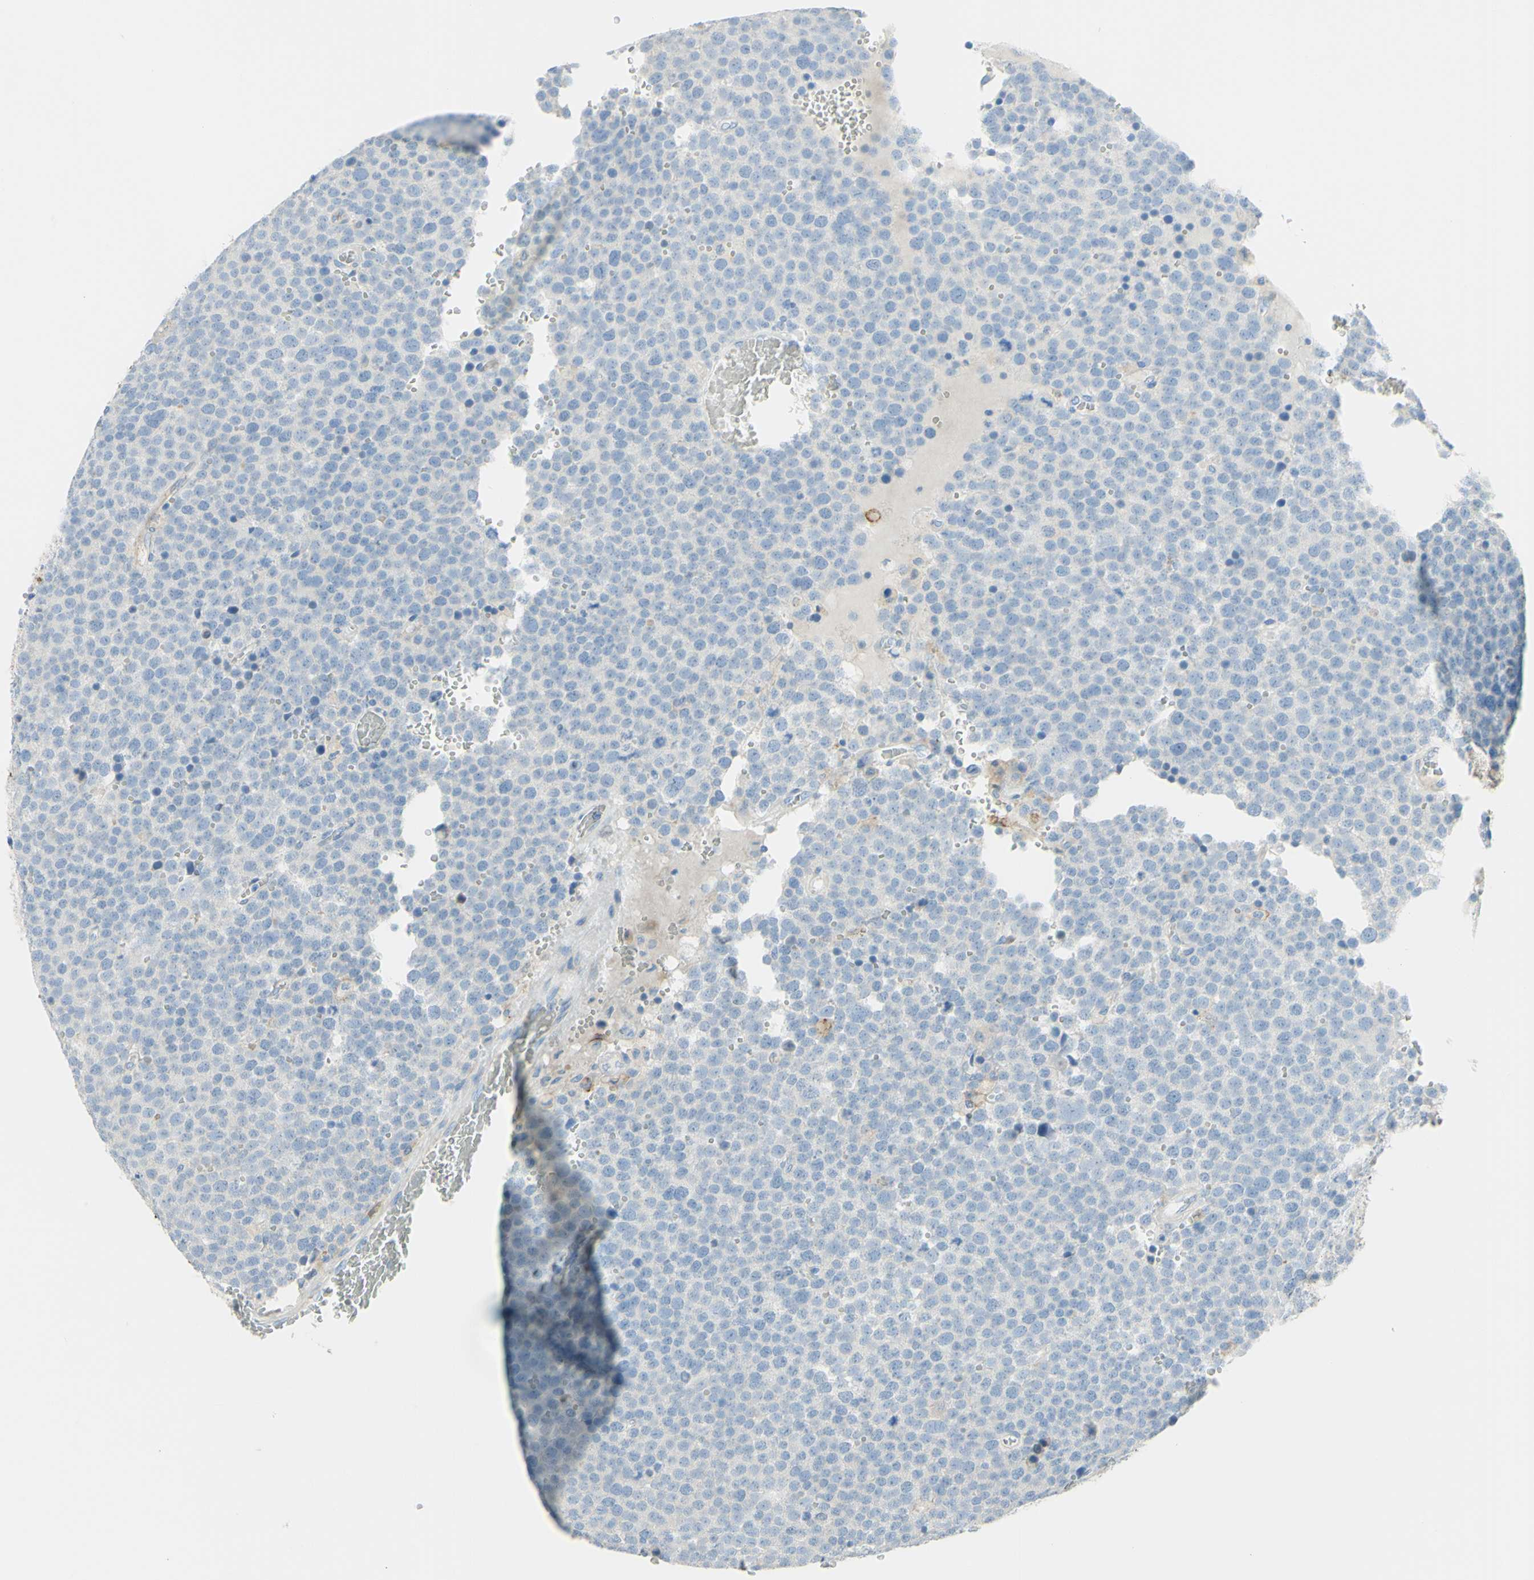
{"staining": {"intensity": "negative", "quantity": "none", "location": "none"}, "tissue": "testis cancer", "cell_type": "Tumor cells", "image_type": "cancer", "snomed": [{"axis": "morphology", "description": "Seminoma, NOS"}, {"axis": "topography", "description": "Testis"}], "caption": "High magnification brightfield microscopy of testis cancer (seminoma) stained with DAB (brown) and counterstained with hematoxylin (blue): tumor cells show no significant expression.", "gene": "ALCAM", "patient": {"sex": "male", "age": 71}}